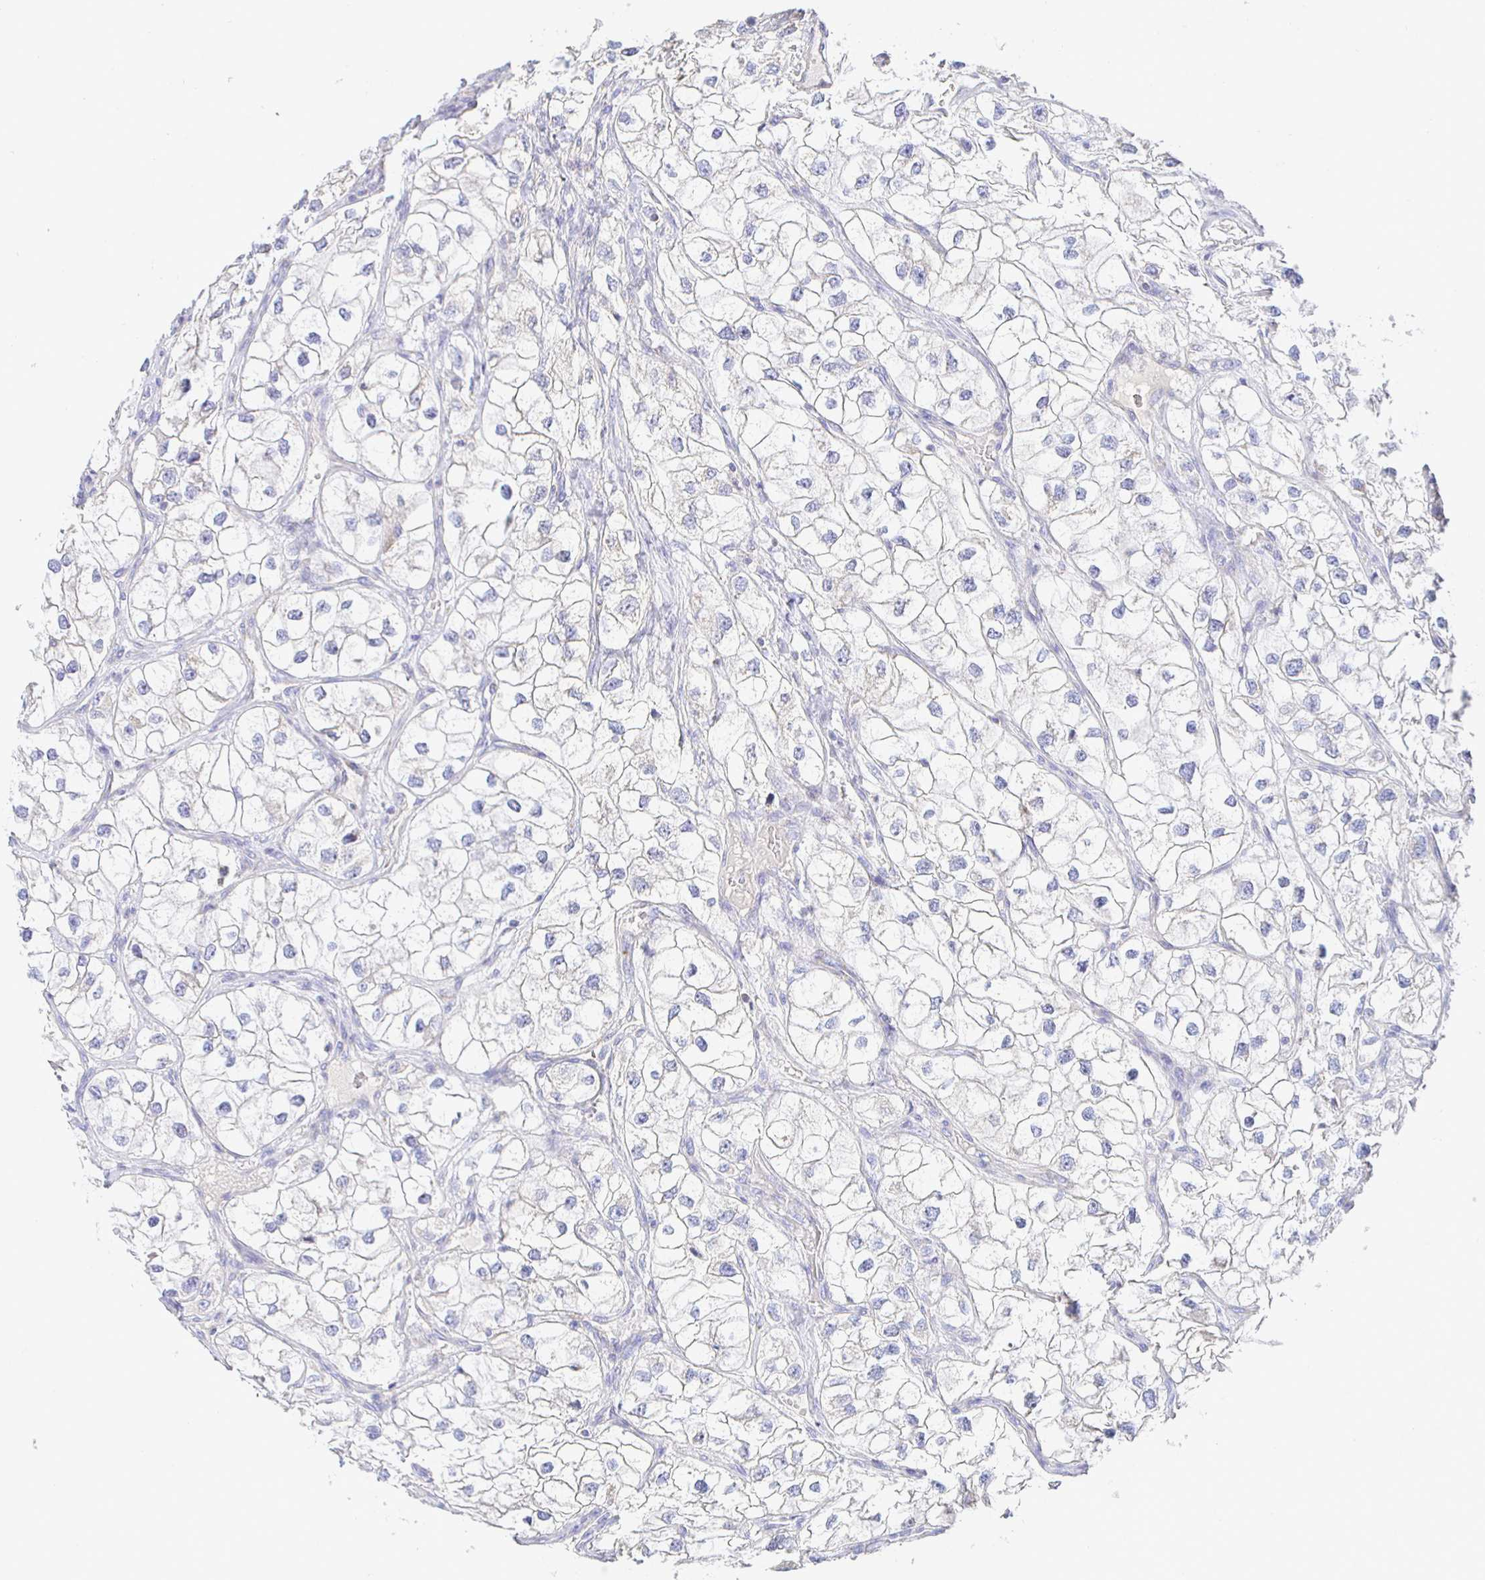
{"staining": {"intensity": "negative", "quantity": "none", "location": "none"}, "tissue": "renal cancer", "cell_type": "Tumor cells", "image_type": "cancer", "snomed": [{"axis": "morphology", "description": "Adenocarcinoma, NOS"}, {"axis": "topography", "description": "Kidney"}], "caption": "IHC of renal cancer (adenocarcinoma) shows no expression in tumor cells.", "gene": "SYNGR4", "patient": {"sex": "male", "age": 59}}